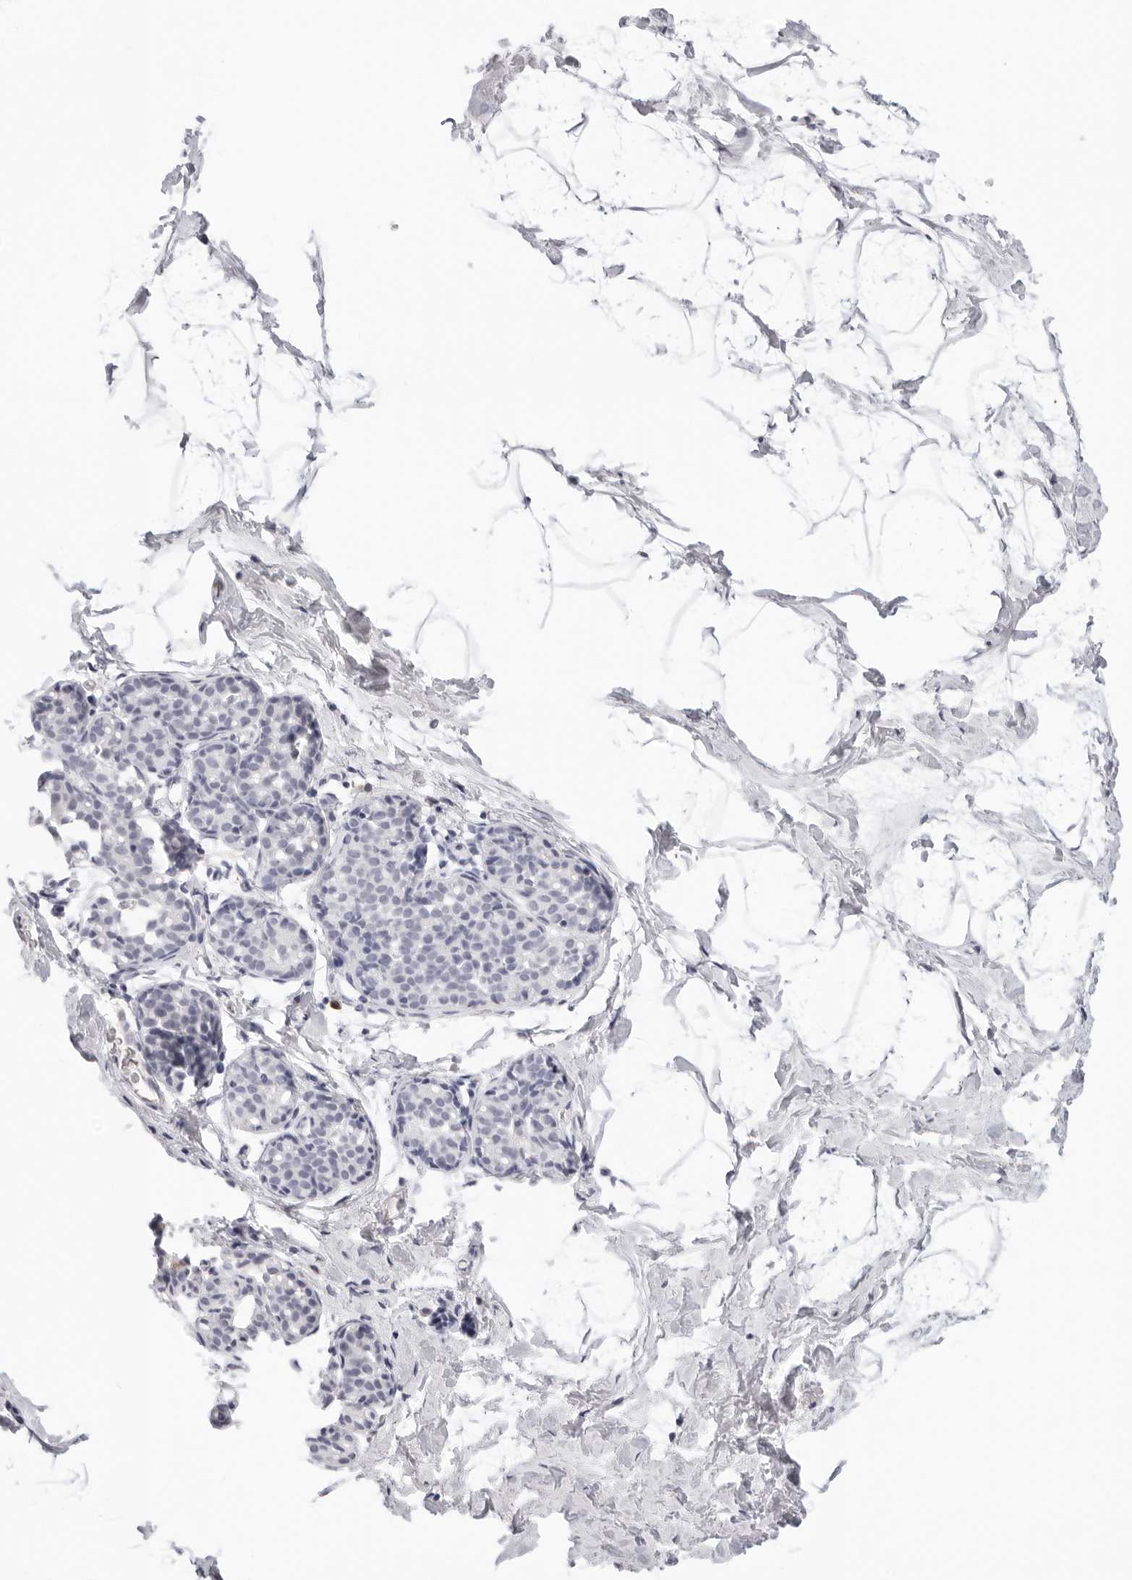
{"staining": {"intensity": "negative", "quantity": "none", "location": "none"}, "tissue": "breast", "cell_type": "Adipocytes", "image_type": "normal", "snomed": [{"axis": "morphology", "description": "Normal tissue, NOS"}, {"axis": "topography", "description": "Breast"}], "caption": "IHC histopathology image of normal breast: human breast stained with DAB shows no significant protein staining in adipocytes. Brightfield microscopy of immunohistochemistry stained with DAB (brown) and hematoxylin (blue), captured at high magnification.", "gene": "EDN2", "patient": {"sex": "female", "age": 62}}